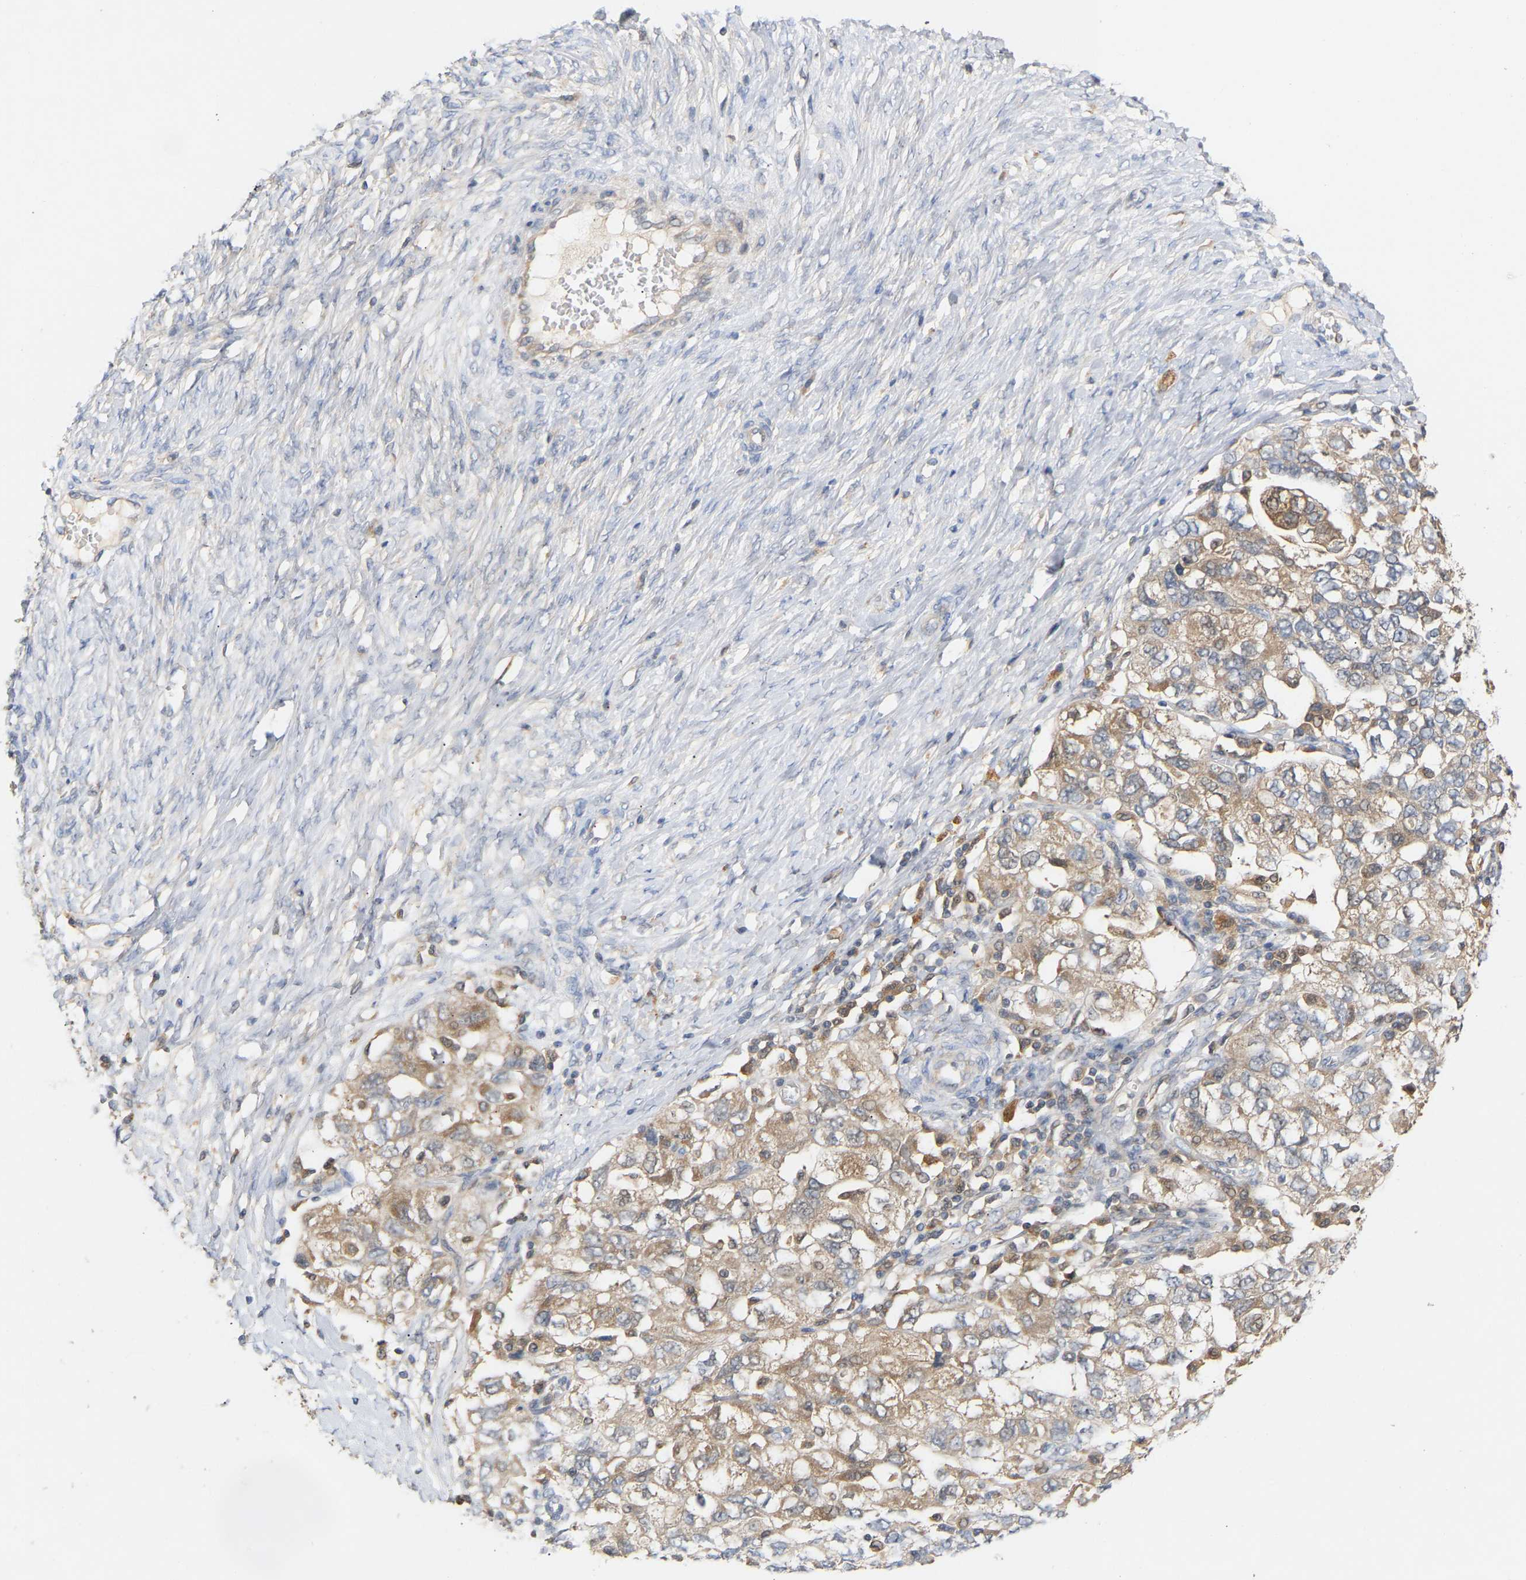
{"staining": {"intensity": "weak", "quantity": ">75%", "location": "cytoplasmic/membranous"}, "tissue": "ovarian cancer", "cell_type": "Tumor cells", "image_type": "cancer", "snomed": [{"axis": "morphology", "description": "Carcinoma, NOS"}, {"axis": "morphology", "description": "Cystadenocarcinoma, serous, NOS"}, {"axis": "topography", "description": "Ovary"}], "caption": "An immunohistochemistry (IHC) histopathology image of tumor tissue is shown. Protein staining in brown shows weak cytoplasmic/membranous positivity in serous cystadenocarcinoma (ovarian) within tumor cells.", "gene": "TPMT", "patient": {"sex": "female", "age": 69}}